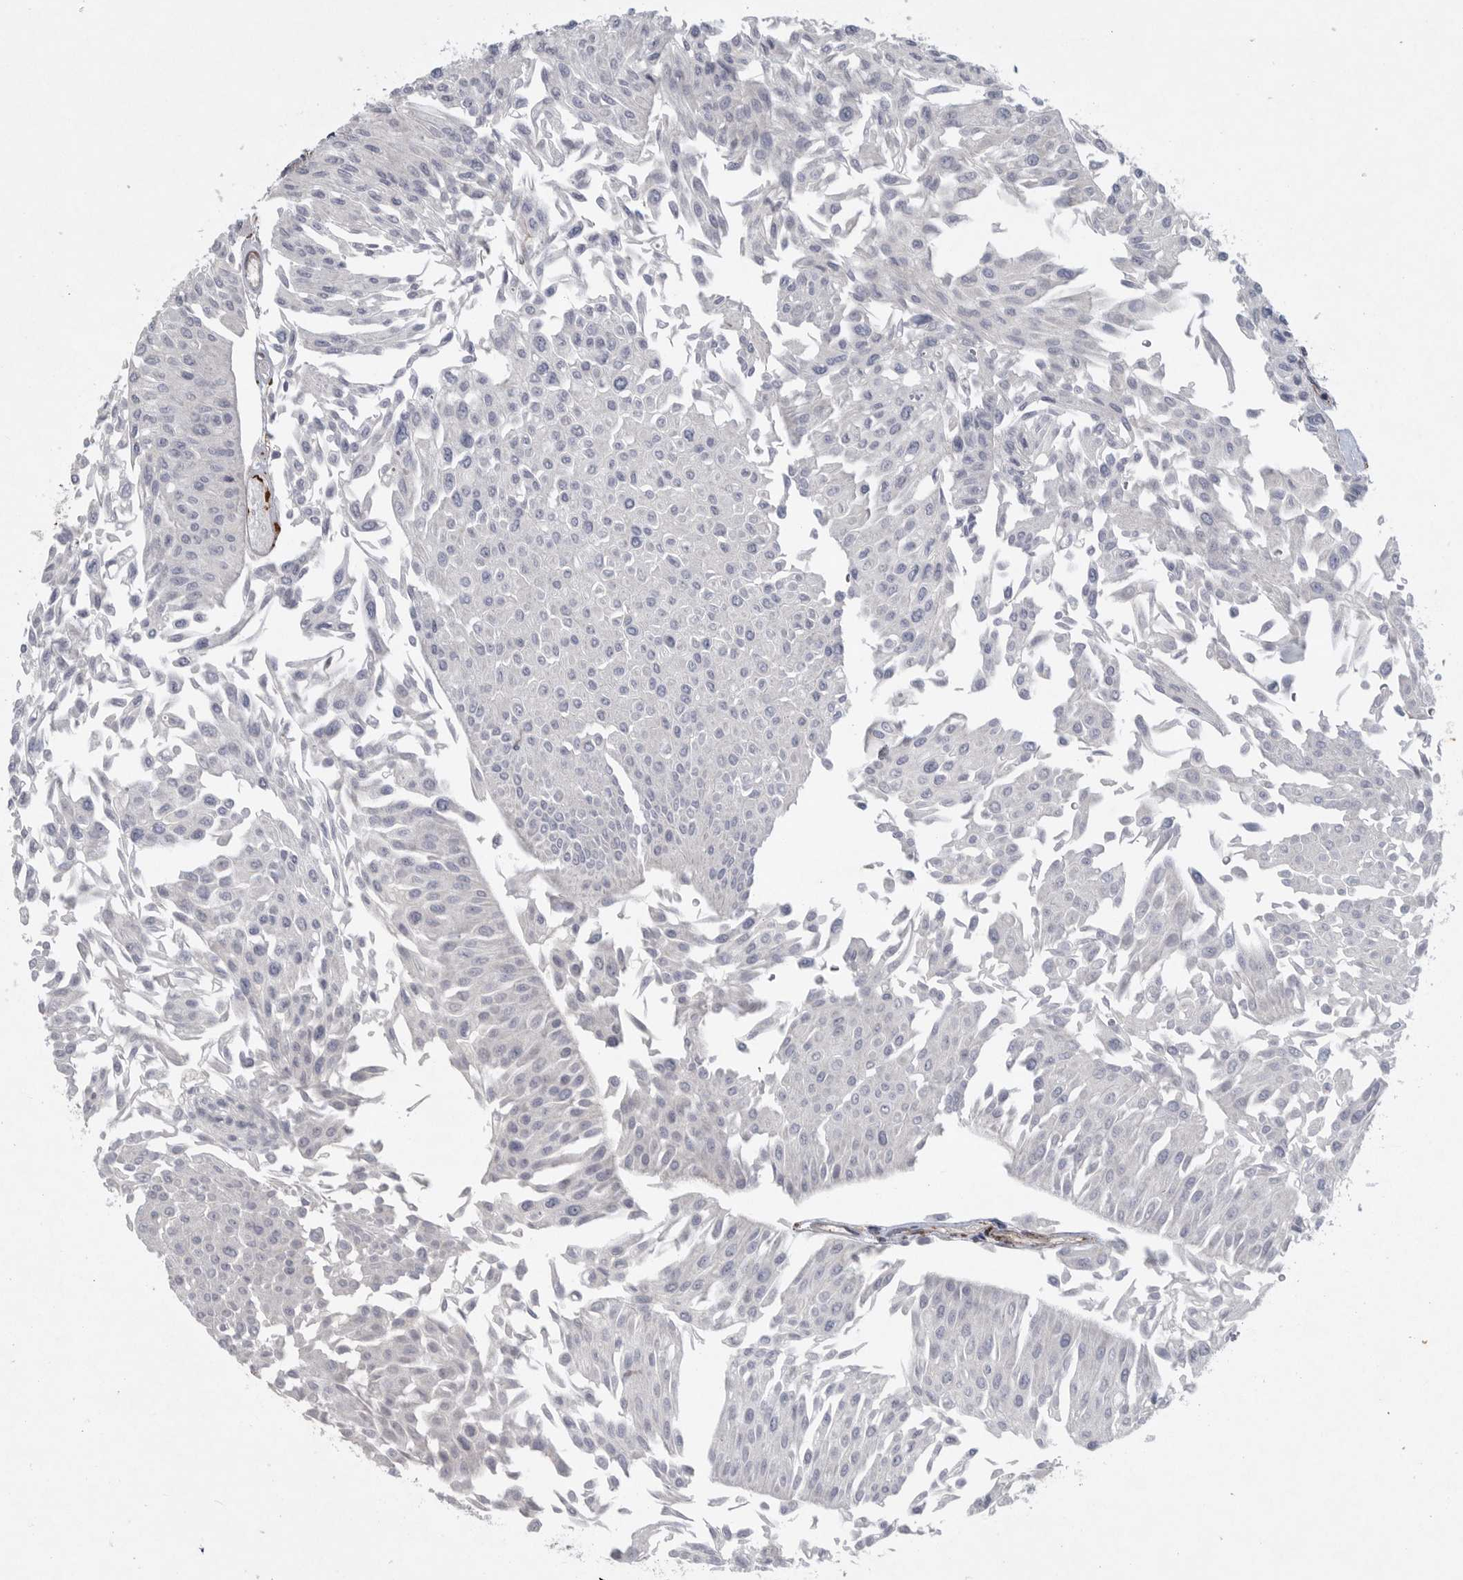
{"staining": {"intensity": "negative", "quantity": "none", "location": "none"}, "tissue": "urothelial cancer", "cell_type": "Tumor cells", "image_type": "cancer", "snomed": [{"axis": "morphology", "description": "Urothelial carcinoma, Low grade"}, {"axis": "topography", "description": "Urinary bladder"}], "caption": "An immunohistochemistry micrograph of low-grade urothelial carcinoma is shown. There is no staining in tumor cells of low-grade urothelial carcinoma.", "gene": "MINPP1", "patient": {"sex": "male", "age": 67}}